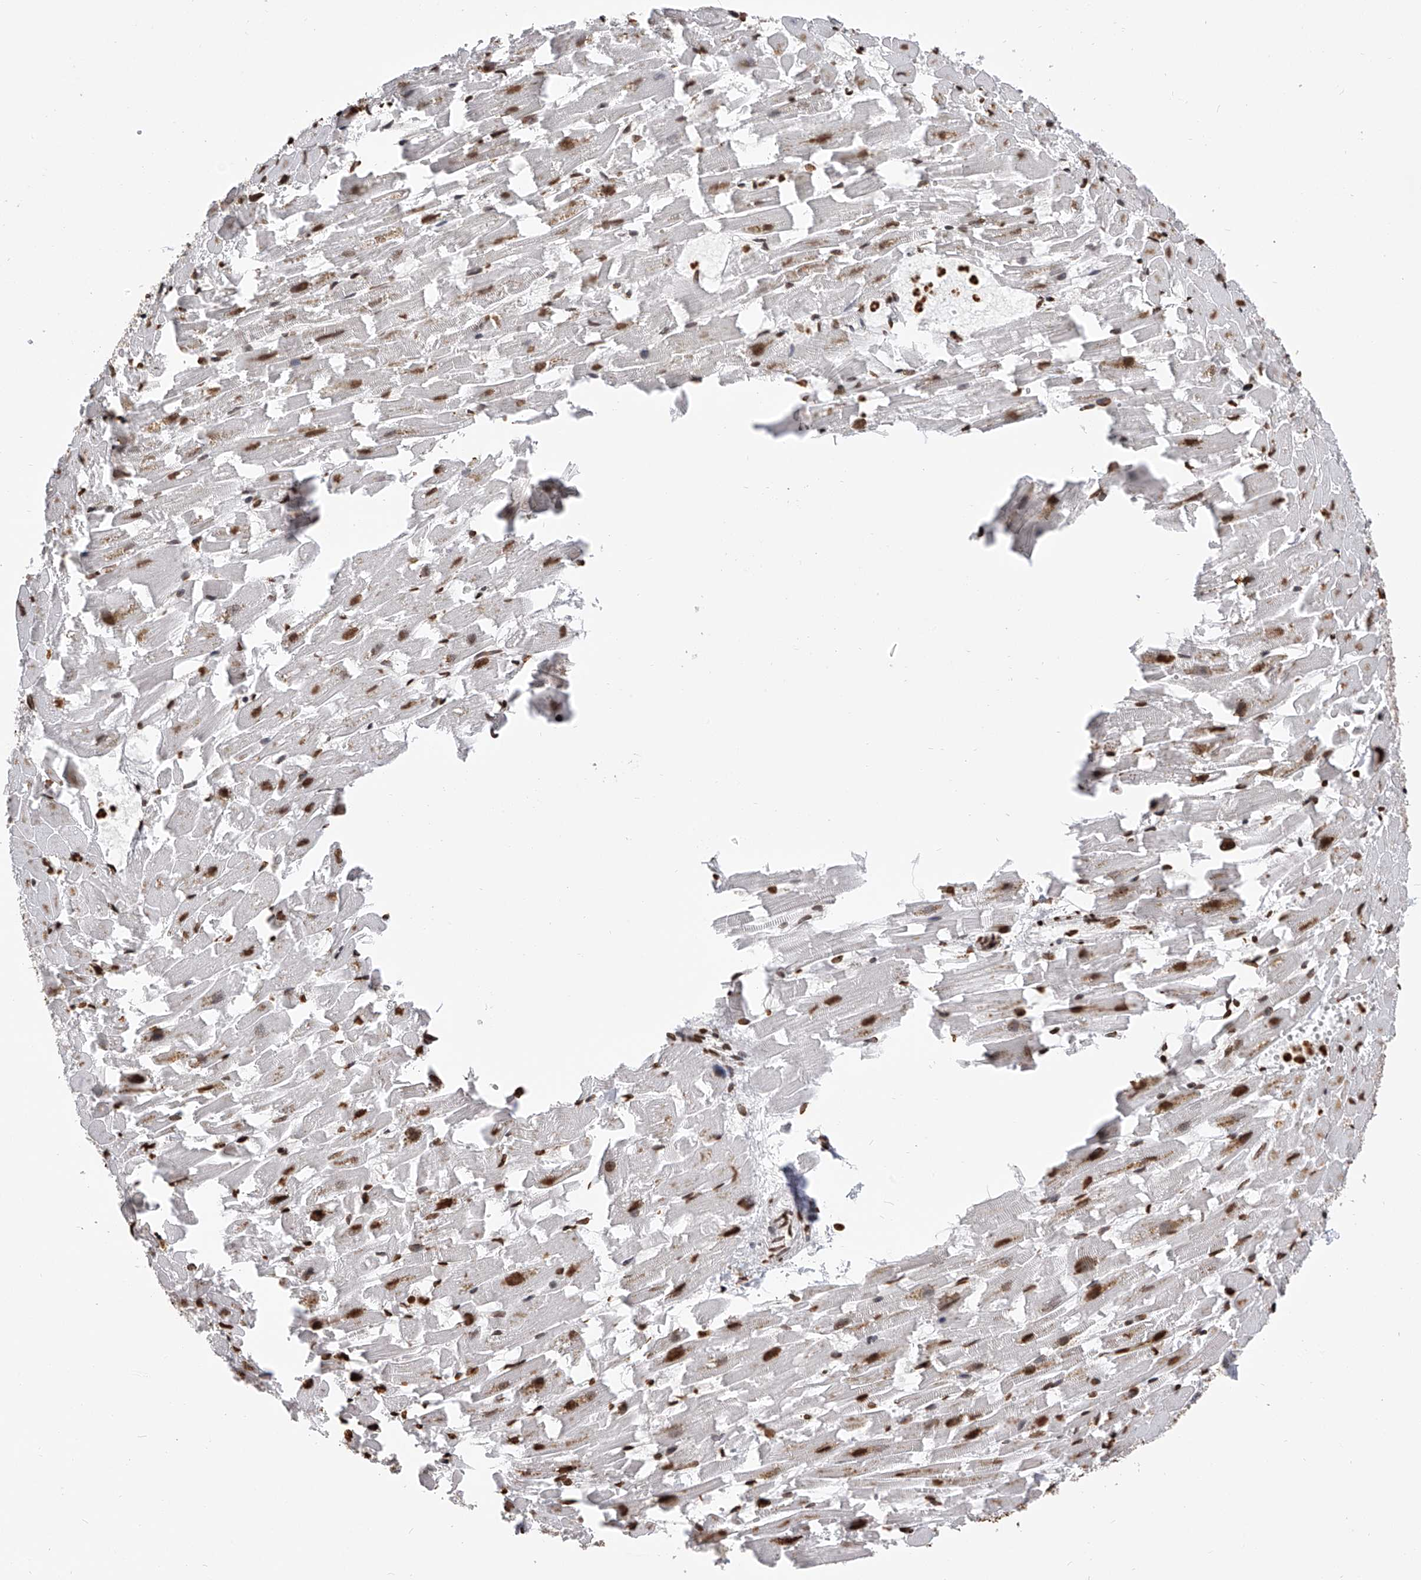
{"staining": {"intensity": "moderate", "quantity": ">75%", "location": "nuclear"}, "tissue": "heart muscle", "cell_type": "Cardiomyocytes", "image_type": "normal", "snomed": [{"axis": "morphology", "description": "Normal tissue, NOS"}, {"axis": "topography", "description": "Heart"}], "caption": "Protein analysis of normal heart muscle demonstrates moderate nuclear staining in about >75% of cardiomyocytes.", "gene": "CFAP410", "patient": {"sex": "female", "age": 64}}